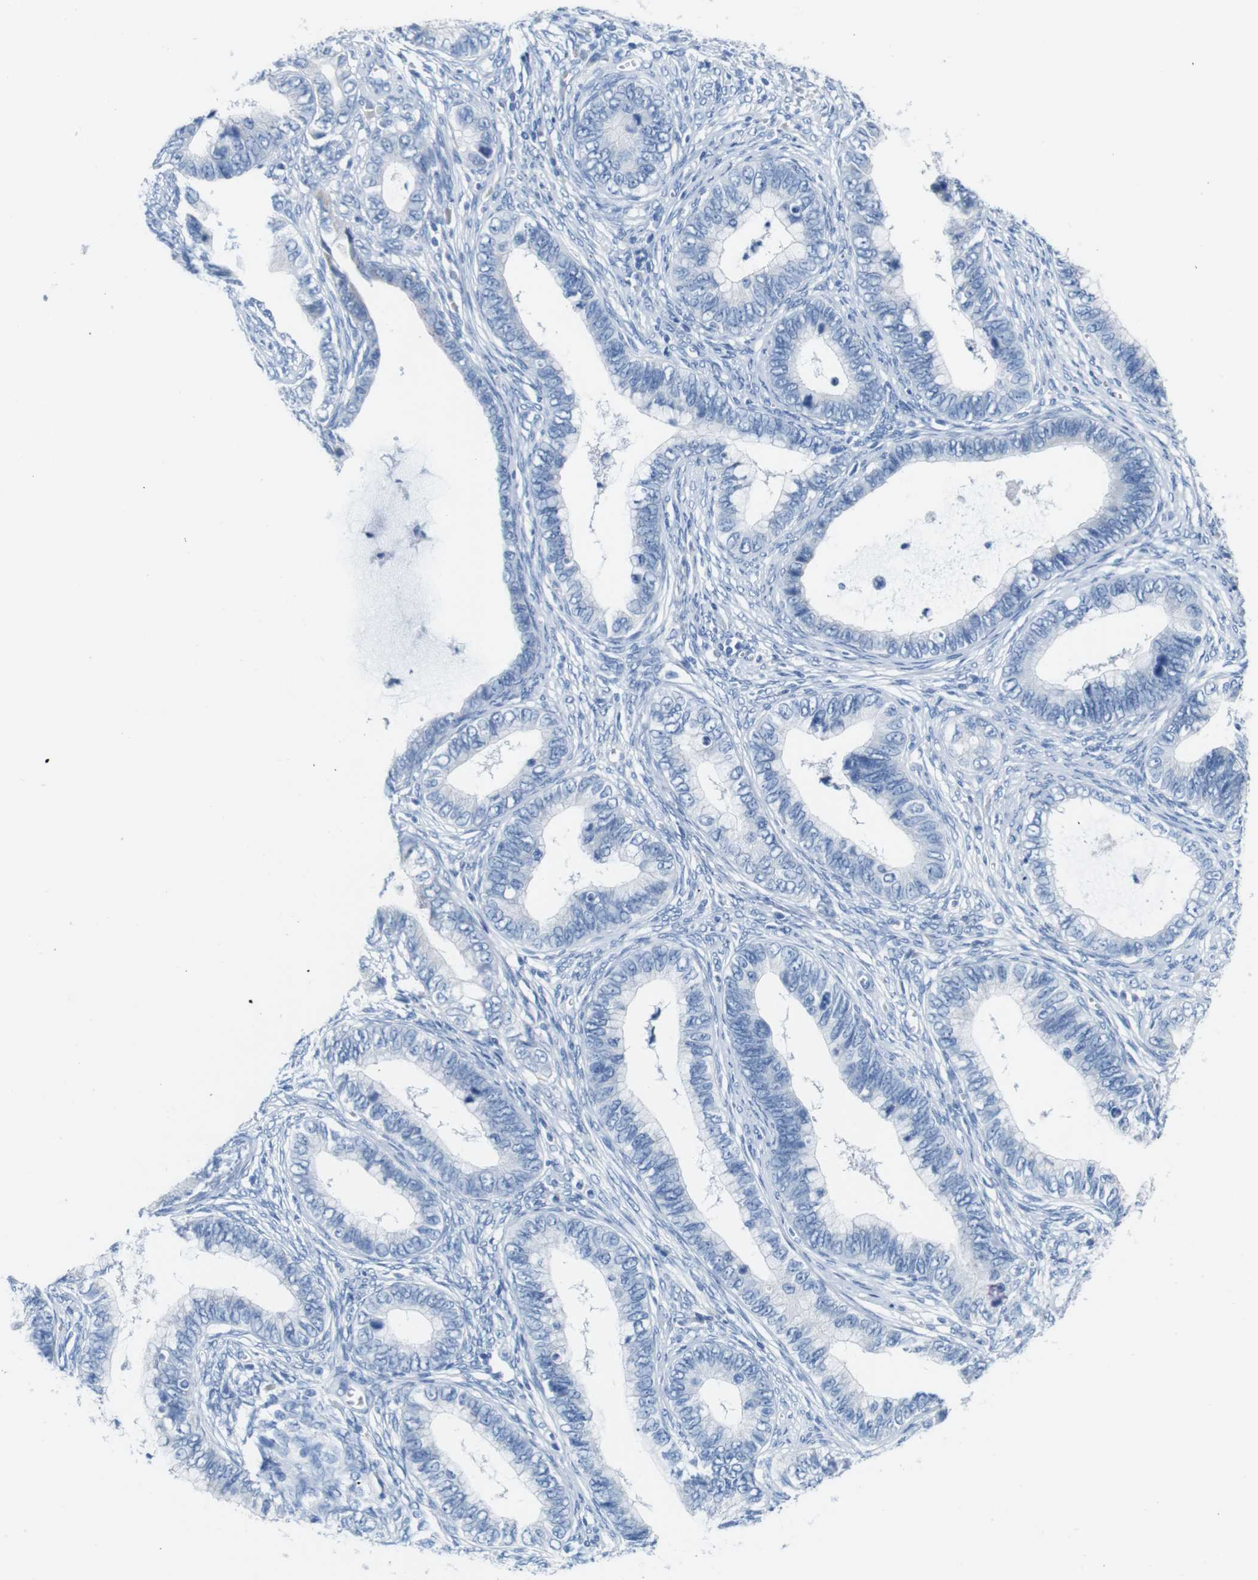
{"staining": {"intensity": "negative", "quantity": "none", "location": "none"}, "tissue": "cervical cancer", "cell_type": "Tumor cells", "image_type": "cancer", "snomed": [{"axis": "morphology", "description": "Adenocarcinoma, NOS"}, {"axis": "topography", "description": "Cervix"}], "caption": "Immunohistochemistry photomicrograph of human cervical adenocarcinoma stained for a protein (brown), which reveals no expression in tumor cells. The staining was performed using DAB to visualize the protein expression in brown, while the nuclei were stained in blue with hematoxylin (Magnification: 20x).", "gene": "IGSF8", "patient": {"sex": "female", "age": 44}}